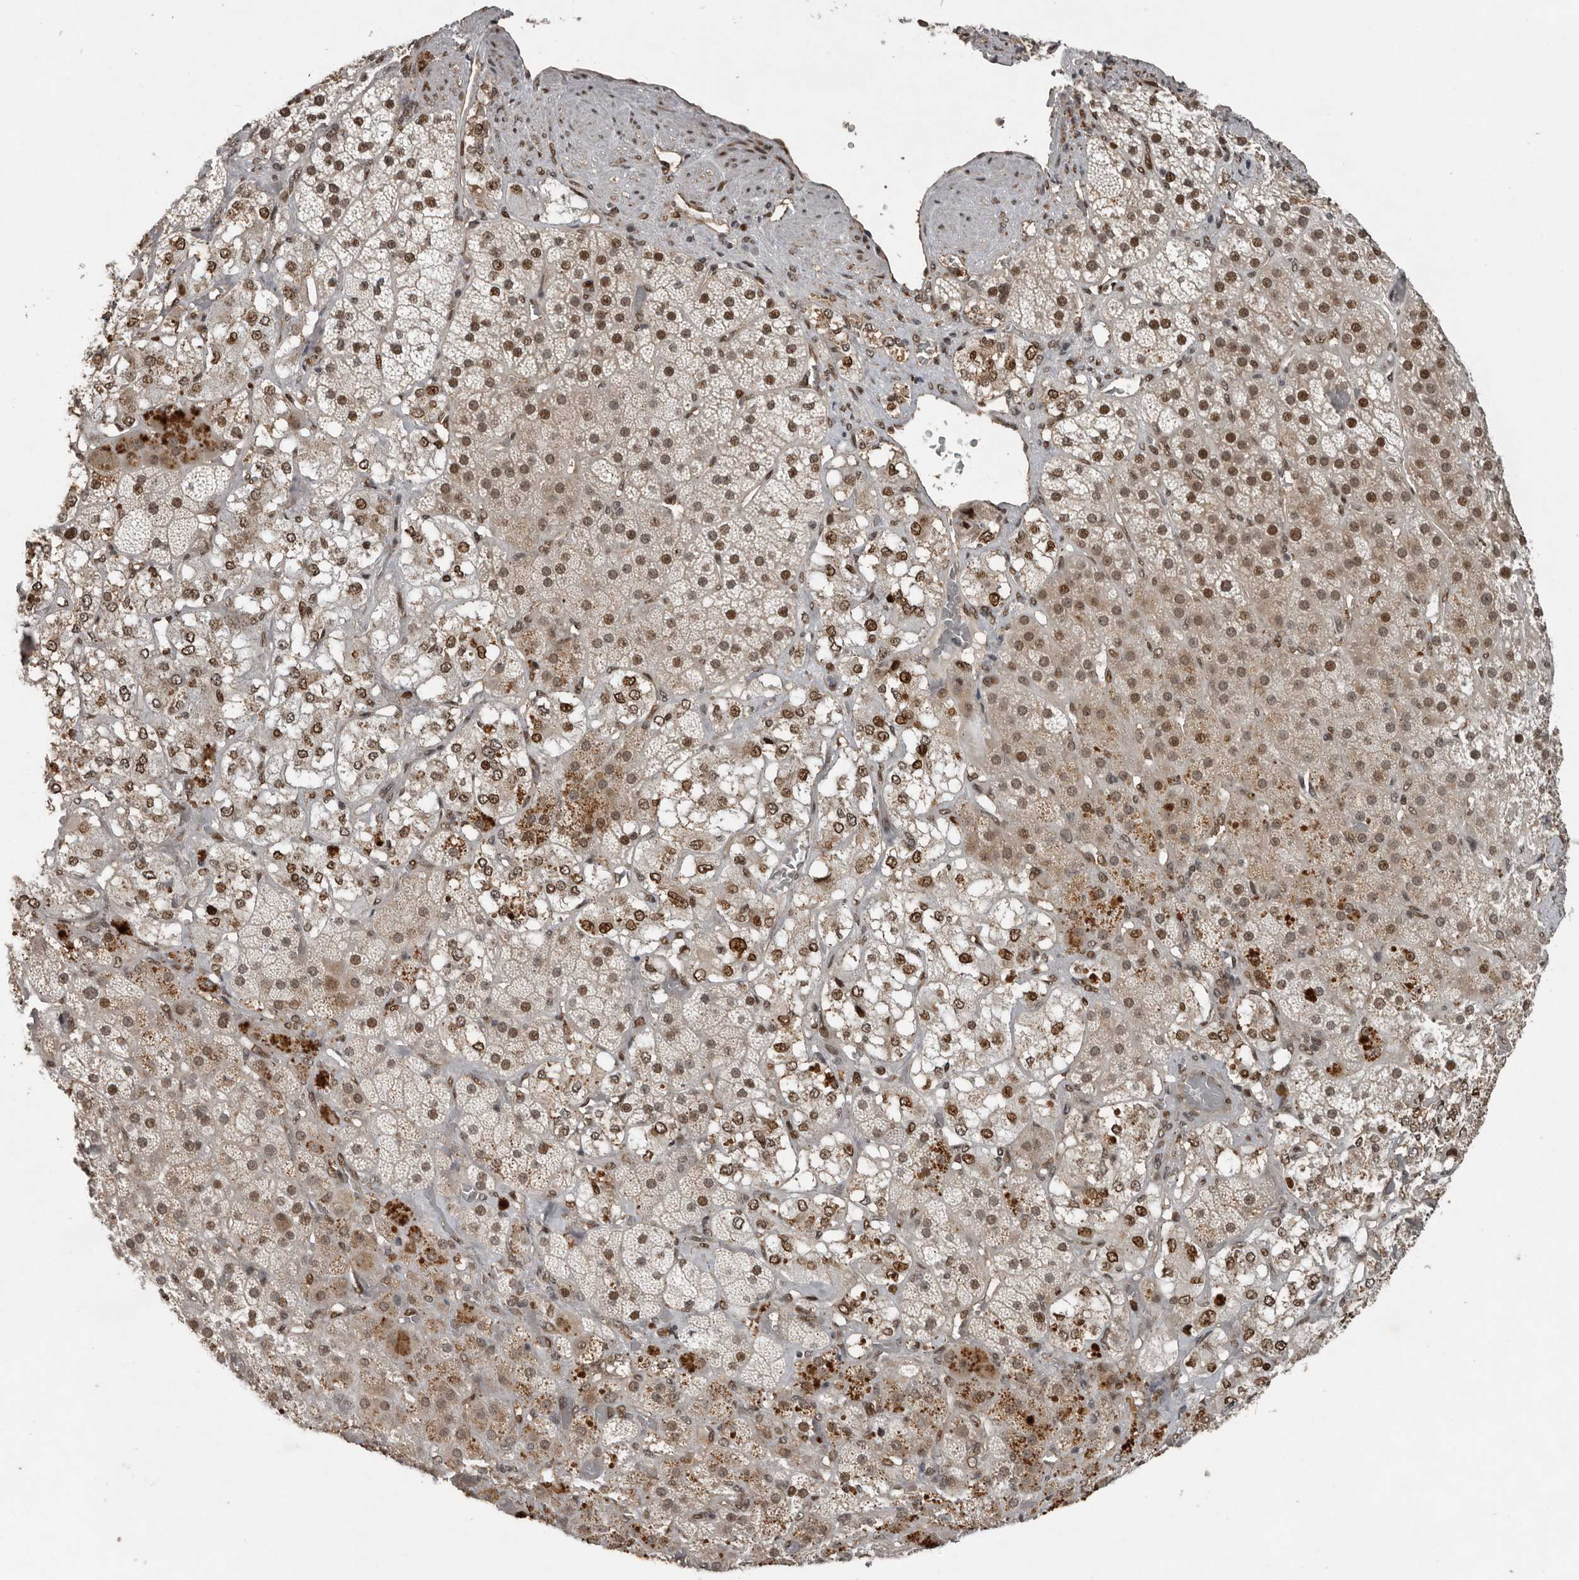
{"staining": {"intensity": "moderate", "quantity": ">75%", "location": "cytoplasmic/membranous,nuclear"}, "tissue": "adrenal gland", "cell_type": "Glandular cells", "image_type": "normal", "snomed": [{"axis": "morphology", "description": "Normal tissue, NOS"}, {"axis": "topography", "description": "Adrenal gland"}], "caption": "This micrograph displays normal adrenal gland stained with immunohistochemistry (IHC) to label a protein in brown. The cytoplasmic/membranous,nuclear of glandular cells show moderate positivity for the protein. Nuclei are counter-stained blue.", "gene": "CDC27", "patient": {"sex": "male", "age": 57}}